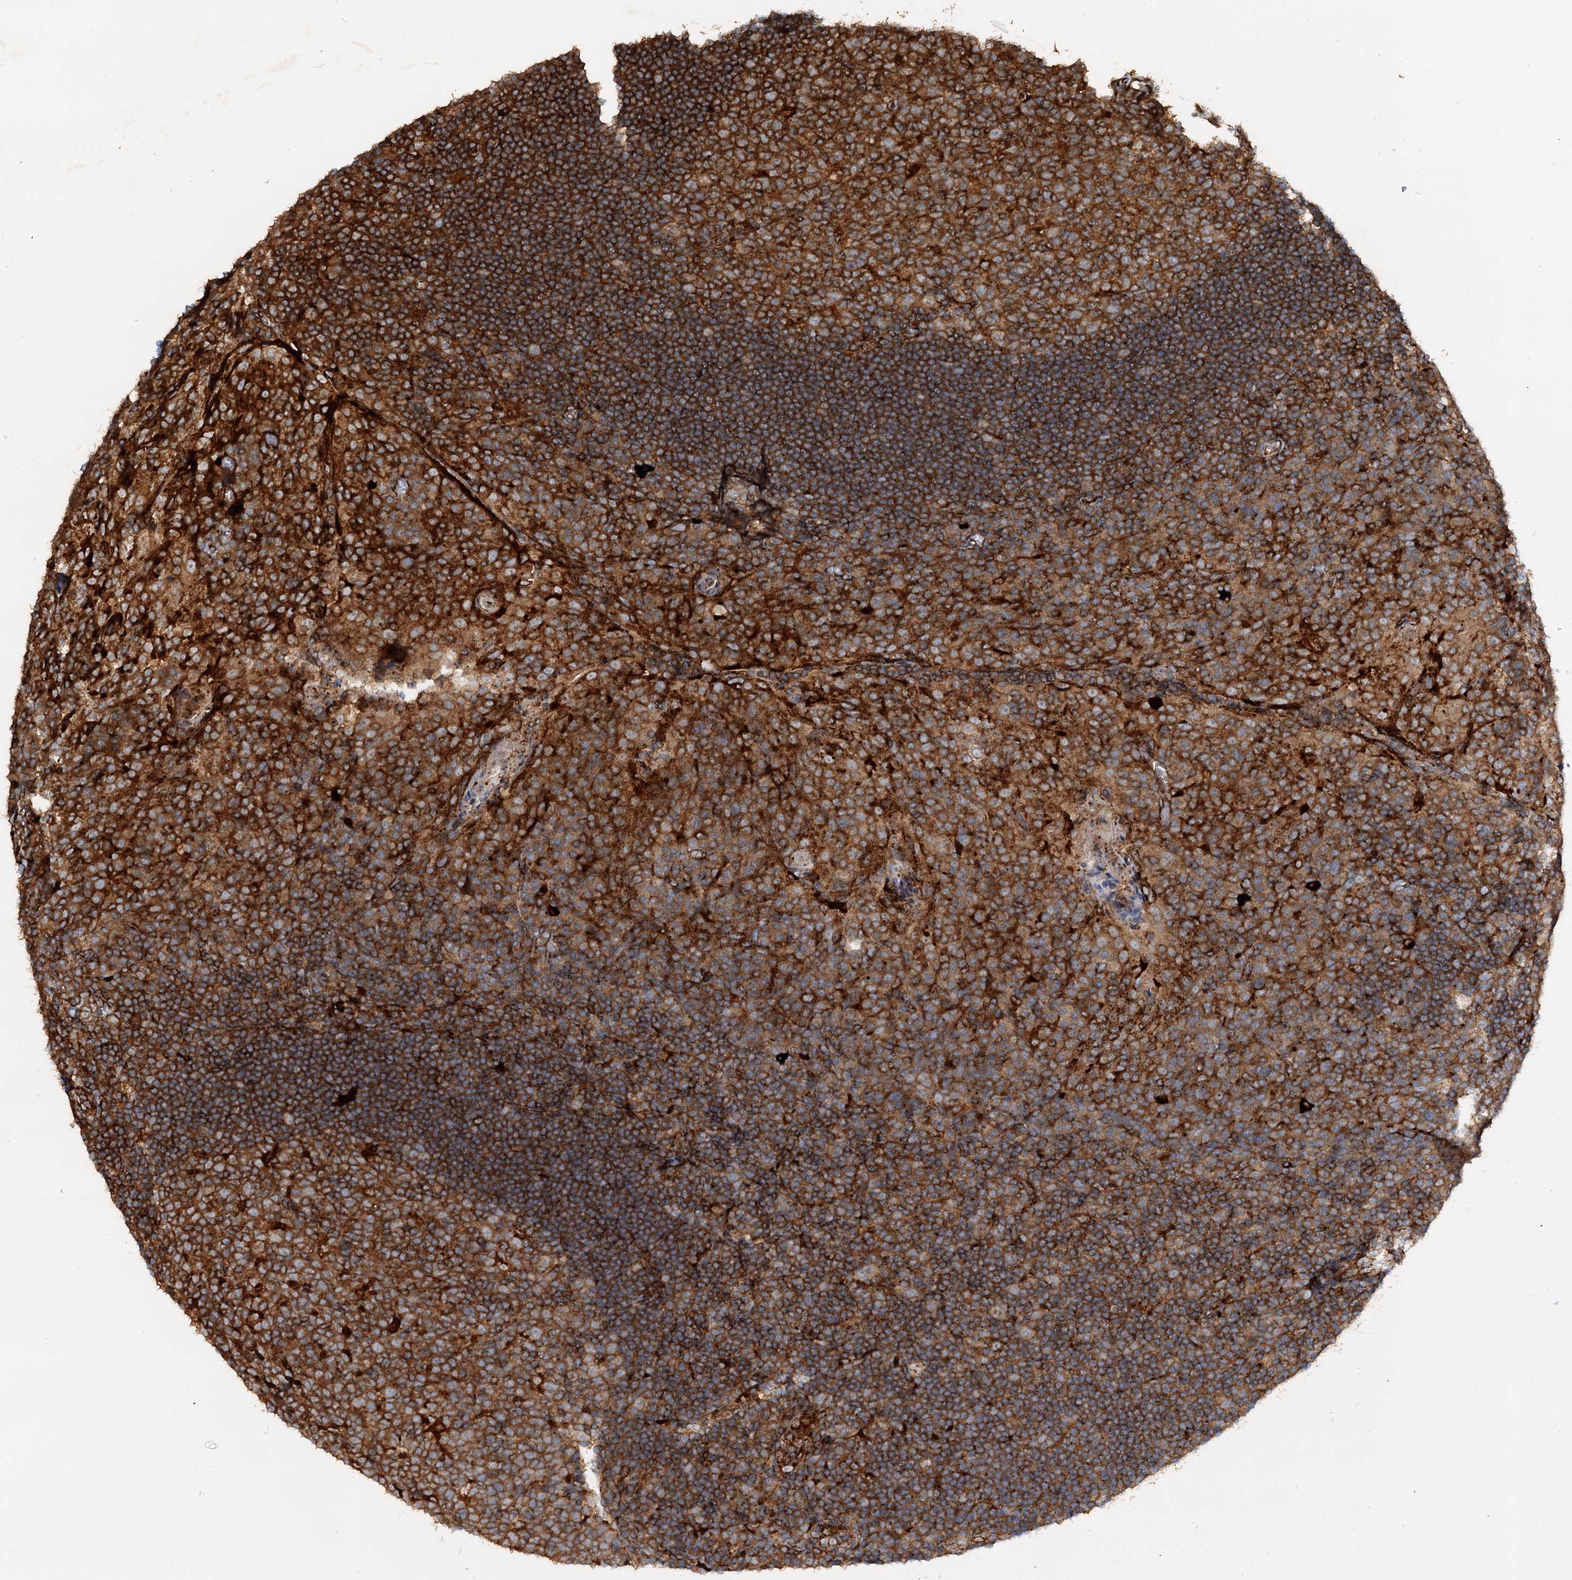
{"staining": {"intensity": "strong", "quantity": ">75%", "location": "cytoplasmic/membranous"}, "tissue": "tonsil", "cell_type": "Germinal center cells", "image_type": "normal", "snomed": [{"axis": "morphology", "description": "Normal tissue, NOS"}, {"axis": "topography", "description": "Tonsil"}], "caption": "The image exhibits a brown stain indicating the presence of a protein in the cytoplasmic/membranous of germinal center cells in tonsil.", "gene": "WDR73", "patient": {"sex": "male", "age": 17}}